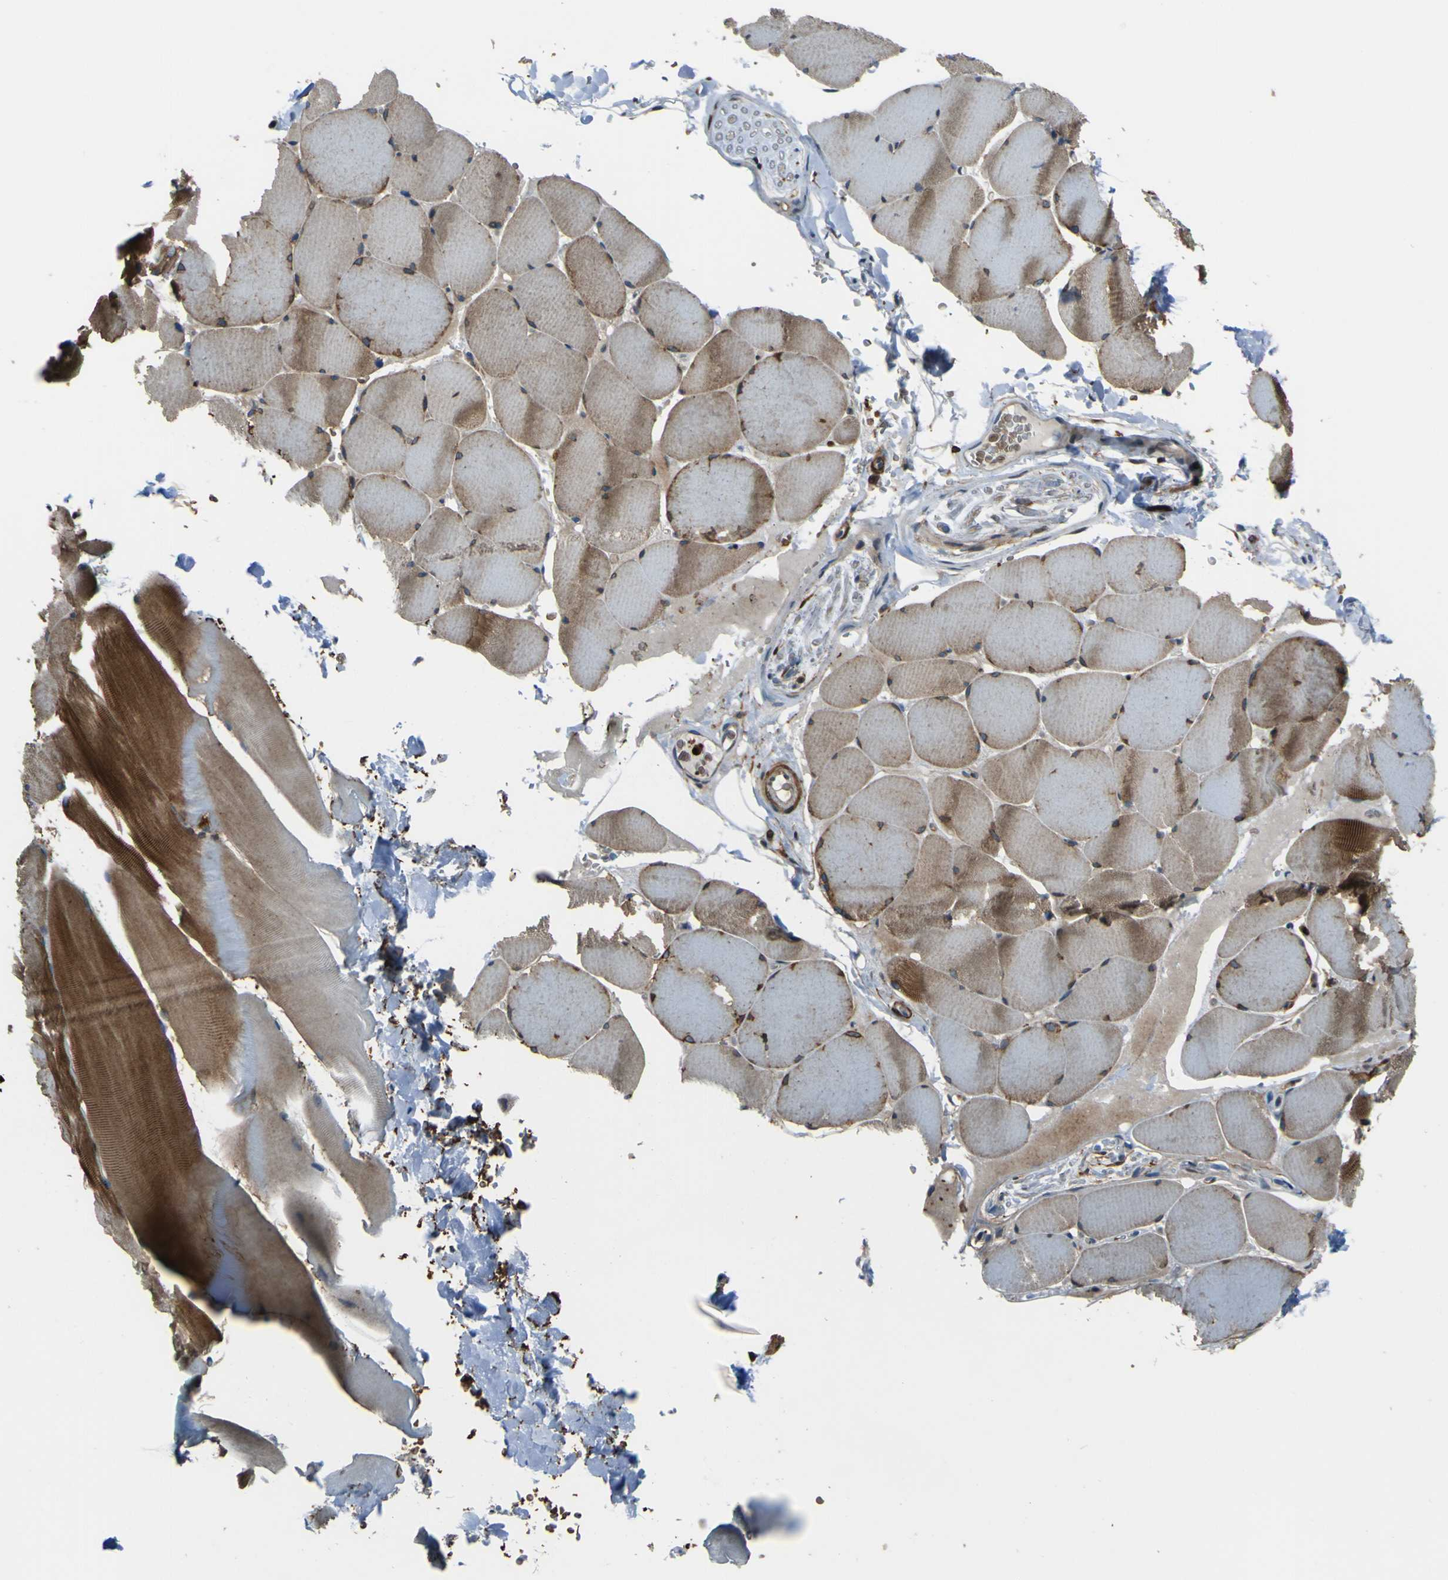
{"staining": {"intensity": "moderate", "quantity": ">75%", "location": "cytoplasmic/membranous"}, "tissue": "skeletal muscle", "cell_type": "Myocytes", "image_type": "normal", "snomed": [{"axis": "morphology", "description": "Normal tissue, NOS"}, {"axis": "topography", "description": "Skin"}, {"axis": "topography", "description": "Skeletal muscle"}], "caption": "Immunohistochemistry staining of unremarkable skeletal muscle, which reveals medium levels of moderate cytoplasmic/membranous positivity in approximately >75% of myocytes indicating moderate cytoplasmic/membranous protein staining. The staining was performed using DAB (brown) for protein detection and nuclei were counterstained in hematoxylin (blue).", "gene": "PCDHB5", "patient": {"sex": "male", "age": 83}}